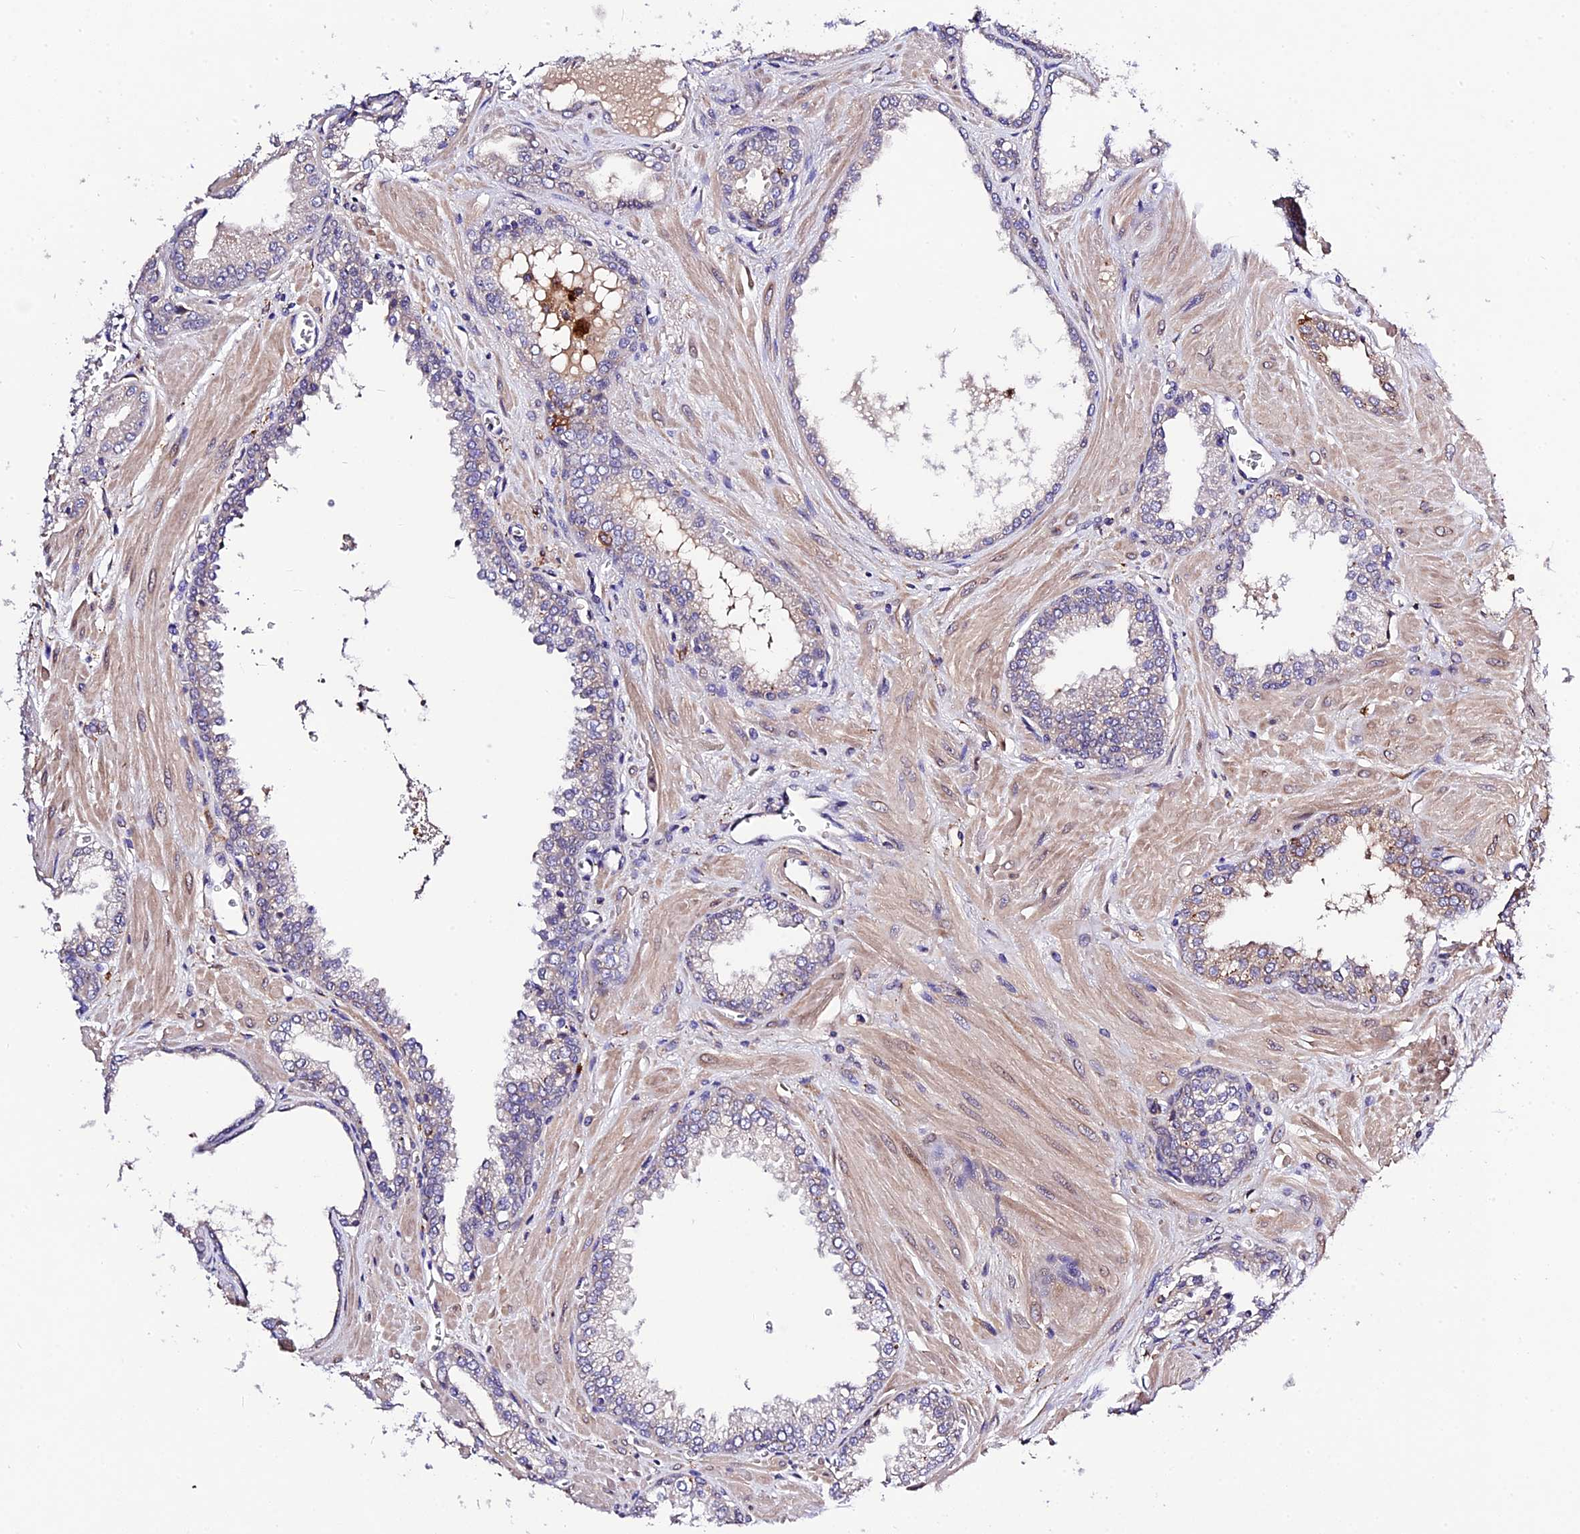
{"staining": {"intensity": "negative", "quantity": "none", "location": "none"}, "tissue": "prostate cancer", "cell_type": "Tumor cells", "image_type": "cancer", "snomed": [{"axis": "morphology", "description": "Adenocarcinoma, Low grade"}, {"axis": "topography", "description": "Prostate"}], "caption": "A photomicrograph of human low-grade adenocarcinoma (prostate) is negative for staining in tumor cells. Nuclei are stained in blue.", "gene": "CILP2", "patient": {"sex": "male", "age": 67}}